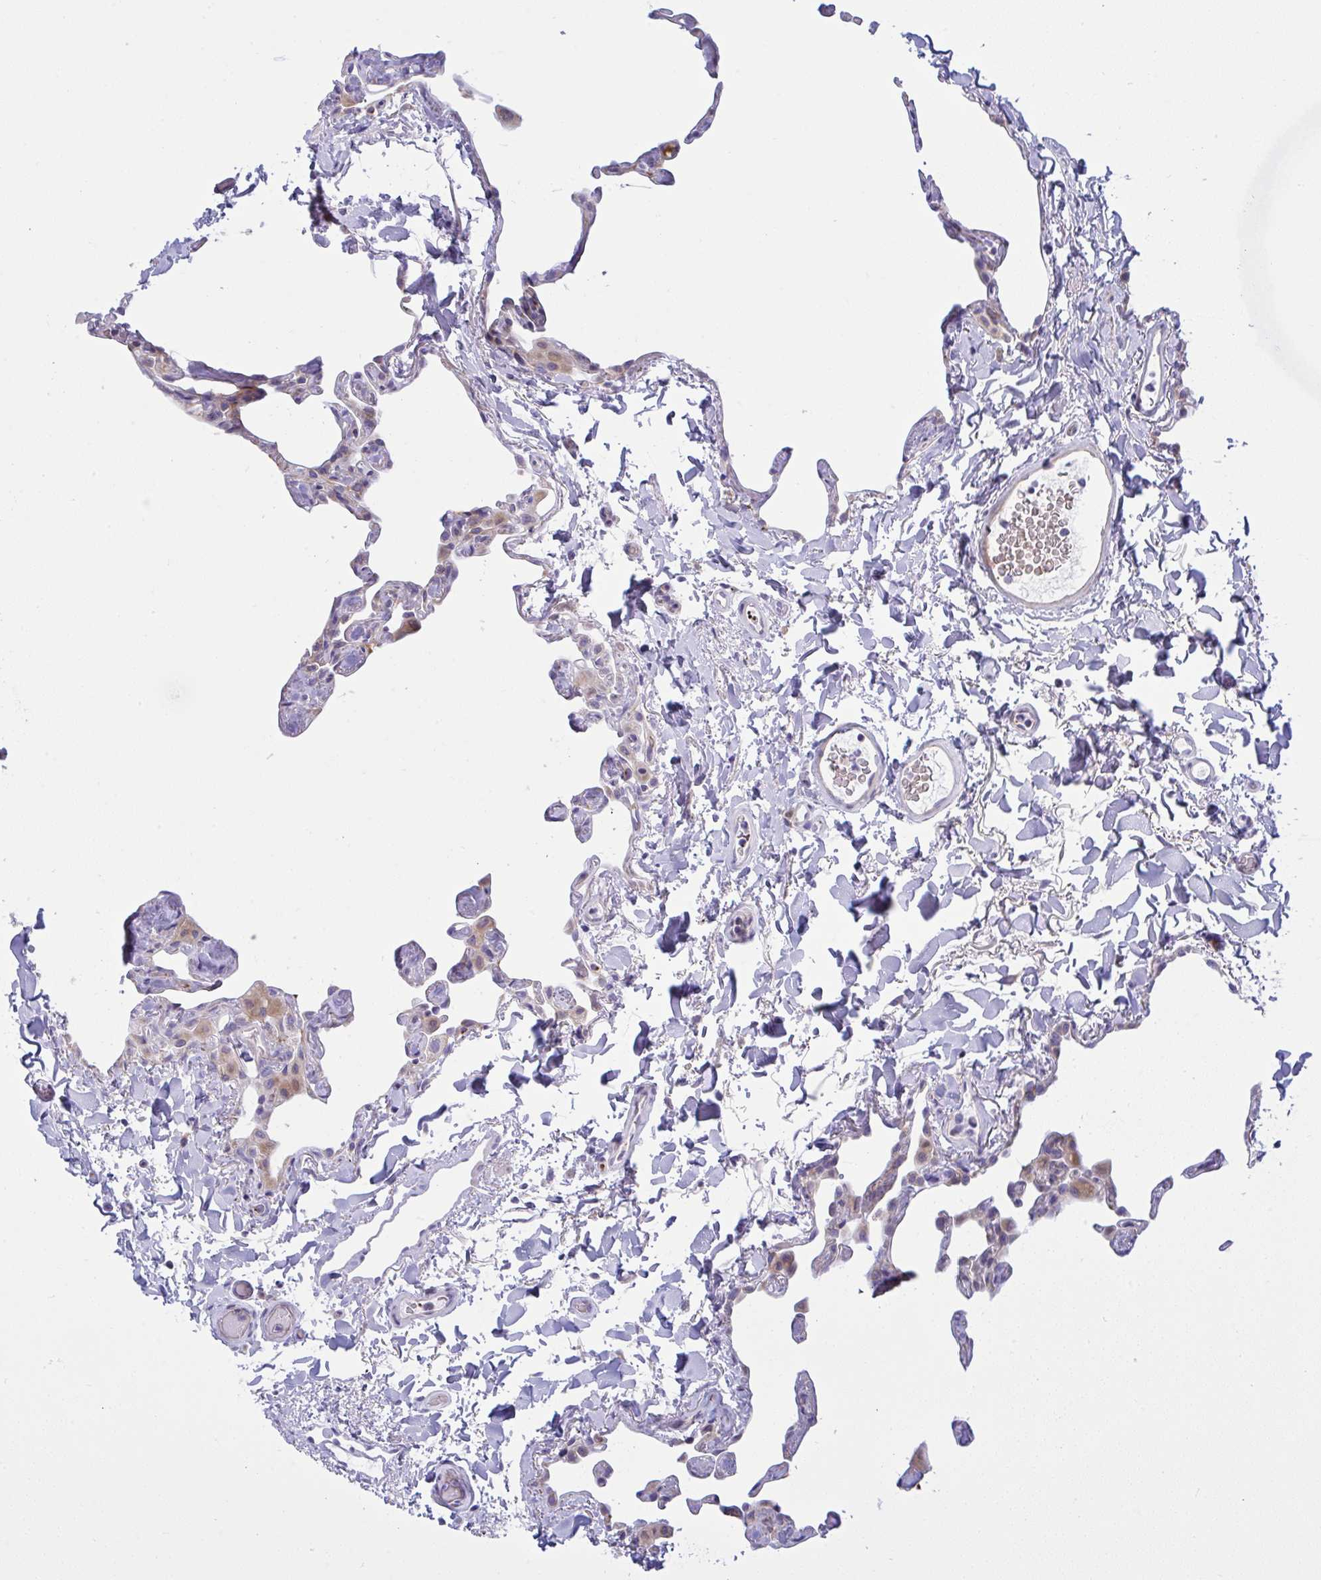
{"staining": {"intensity": "weak", "quantity": "25%-75%", "location": "cytoplasmic/membranous"}, "tissue": "lung", "cell_type": "Alveolar cells", "image_type": "normal", "snomed": [{"axis": "morphology", "description": "Normal tissue, NOS"}, {"axis": "topography", "description": "Lung"}], "caption": "The histopathology image displays immunohistochemical staining of benign lung. There is weak cytoplasmic/membranous staining is present in approximately 25%-75% of alveolar cells.", "gene": "NTN1", "patient": {"sex": "male", "age": 65}}